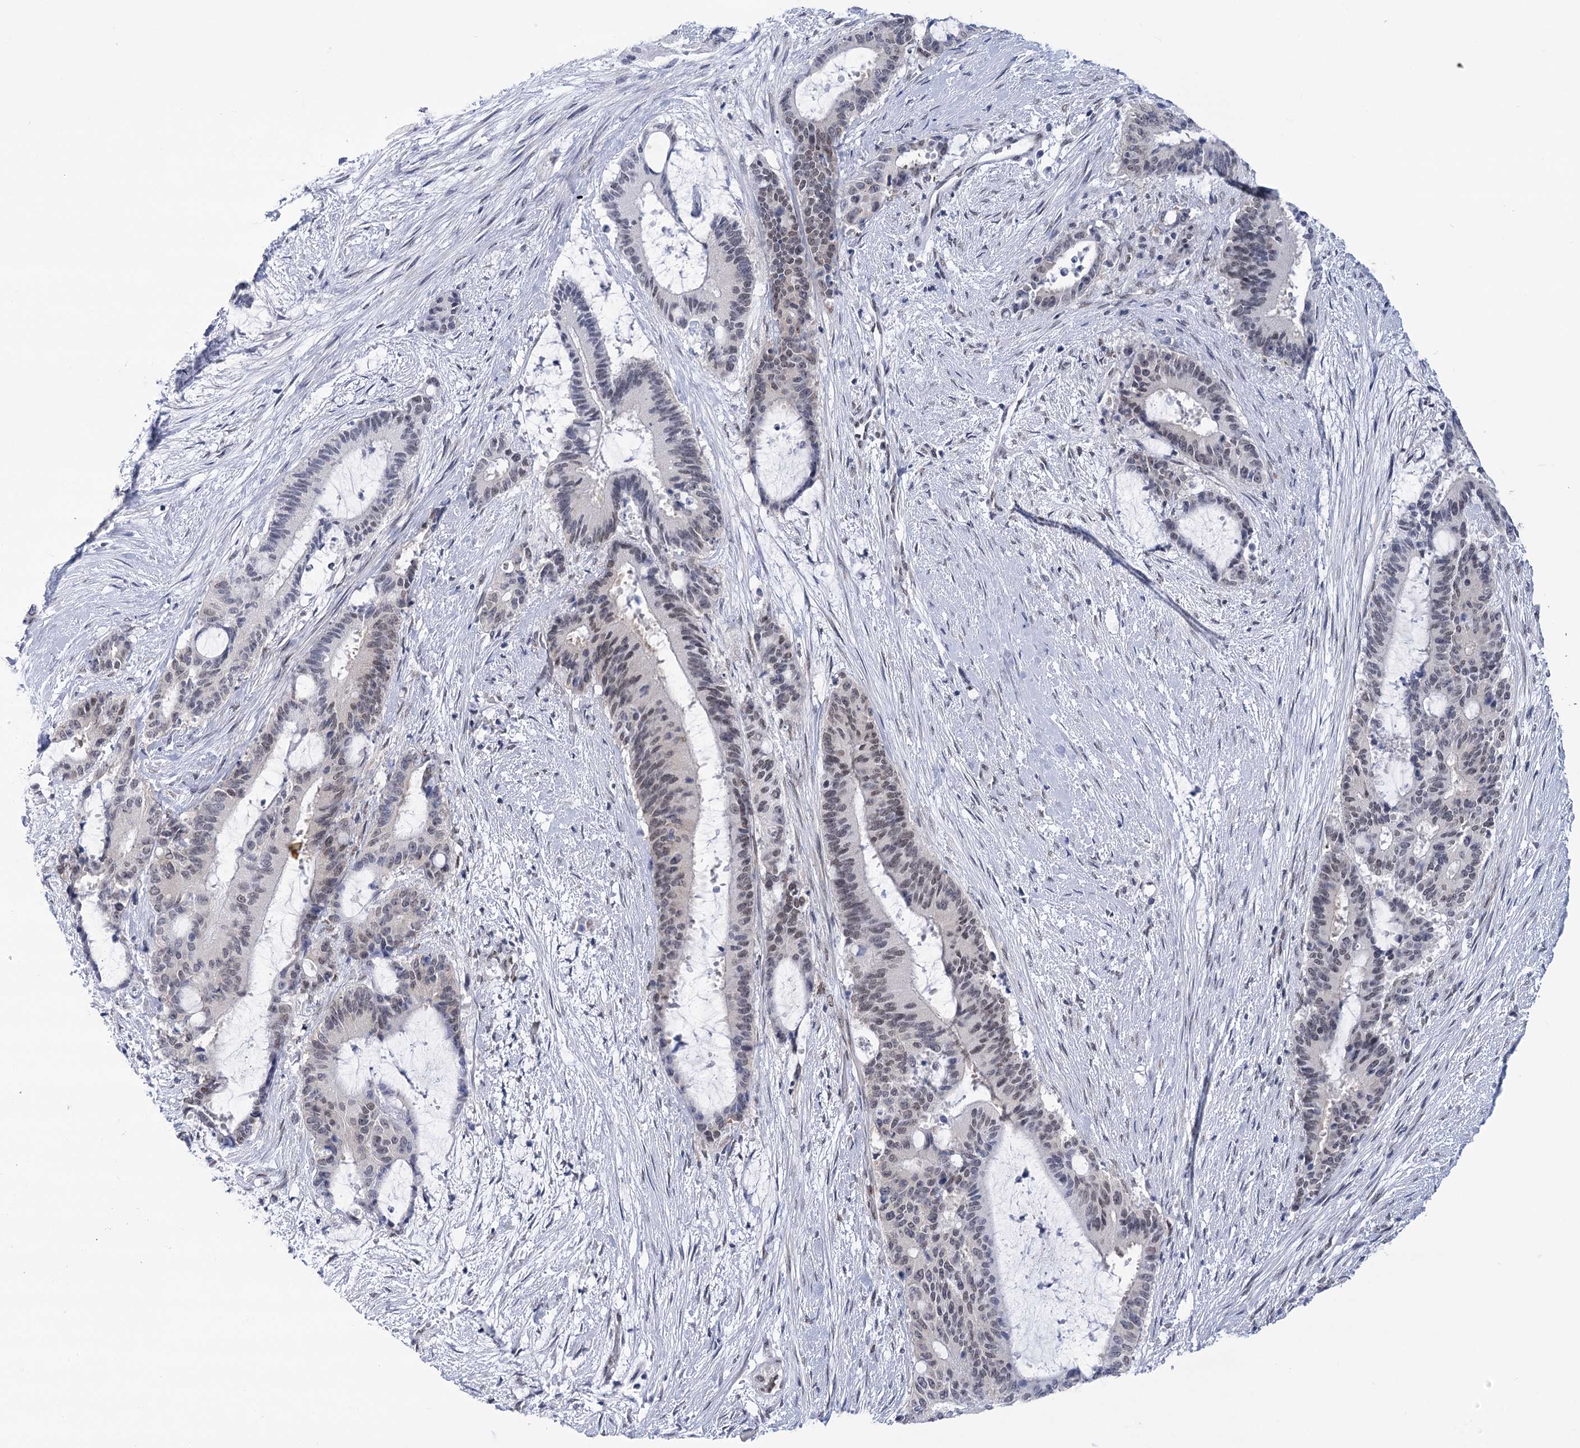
{"staining": {"intensity": "negative", "quantity": "none", "location": "none"}, "tissue": "liver cancer", "cell_type": "Tumor cells", "image_type": "cancer", "snomed": [{"axis": "morphology", "description": "Normal tissue, NOS"}, {"axis": "morphology", "description": "Cholangiocarcinoma"}, {"axis": "topography", "description": "Liver"}, {"axis": "topography", "description": "Peripheral nerve tissue"}], "caption": "Immunohistochemistry (IHC) histopathology image of cholangiocarcinoma (liver) stained for a protein (brown), which reveals no positivity in tumor cells. The staining was performed using DAB (3,3'-diaminobenzidine) to visualize the protein expression in brown, while the nuclei were stained in blue with hematoxylin (Magnification: 20x).", "gene": "HNRNPA0", "patient": {"sex": "female", "age": 73}}